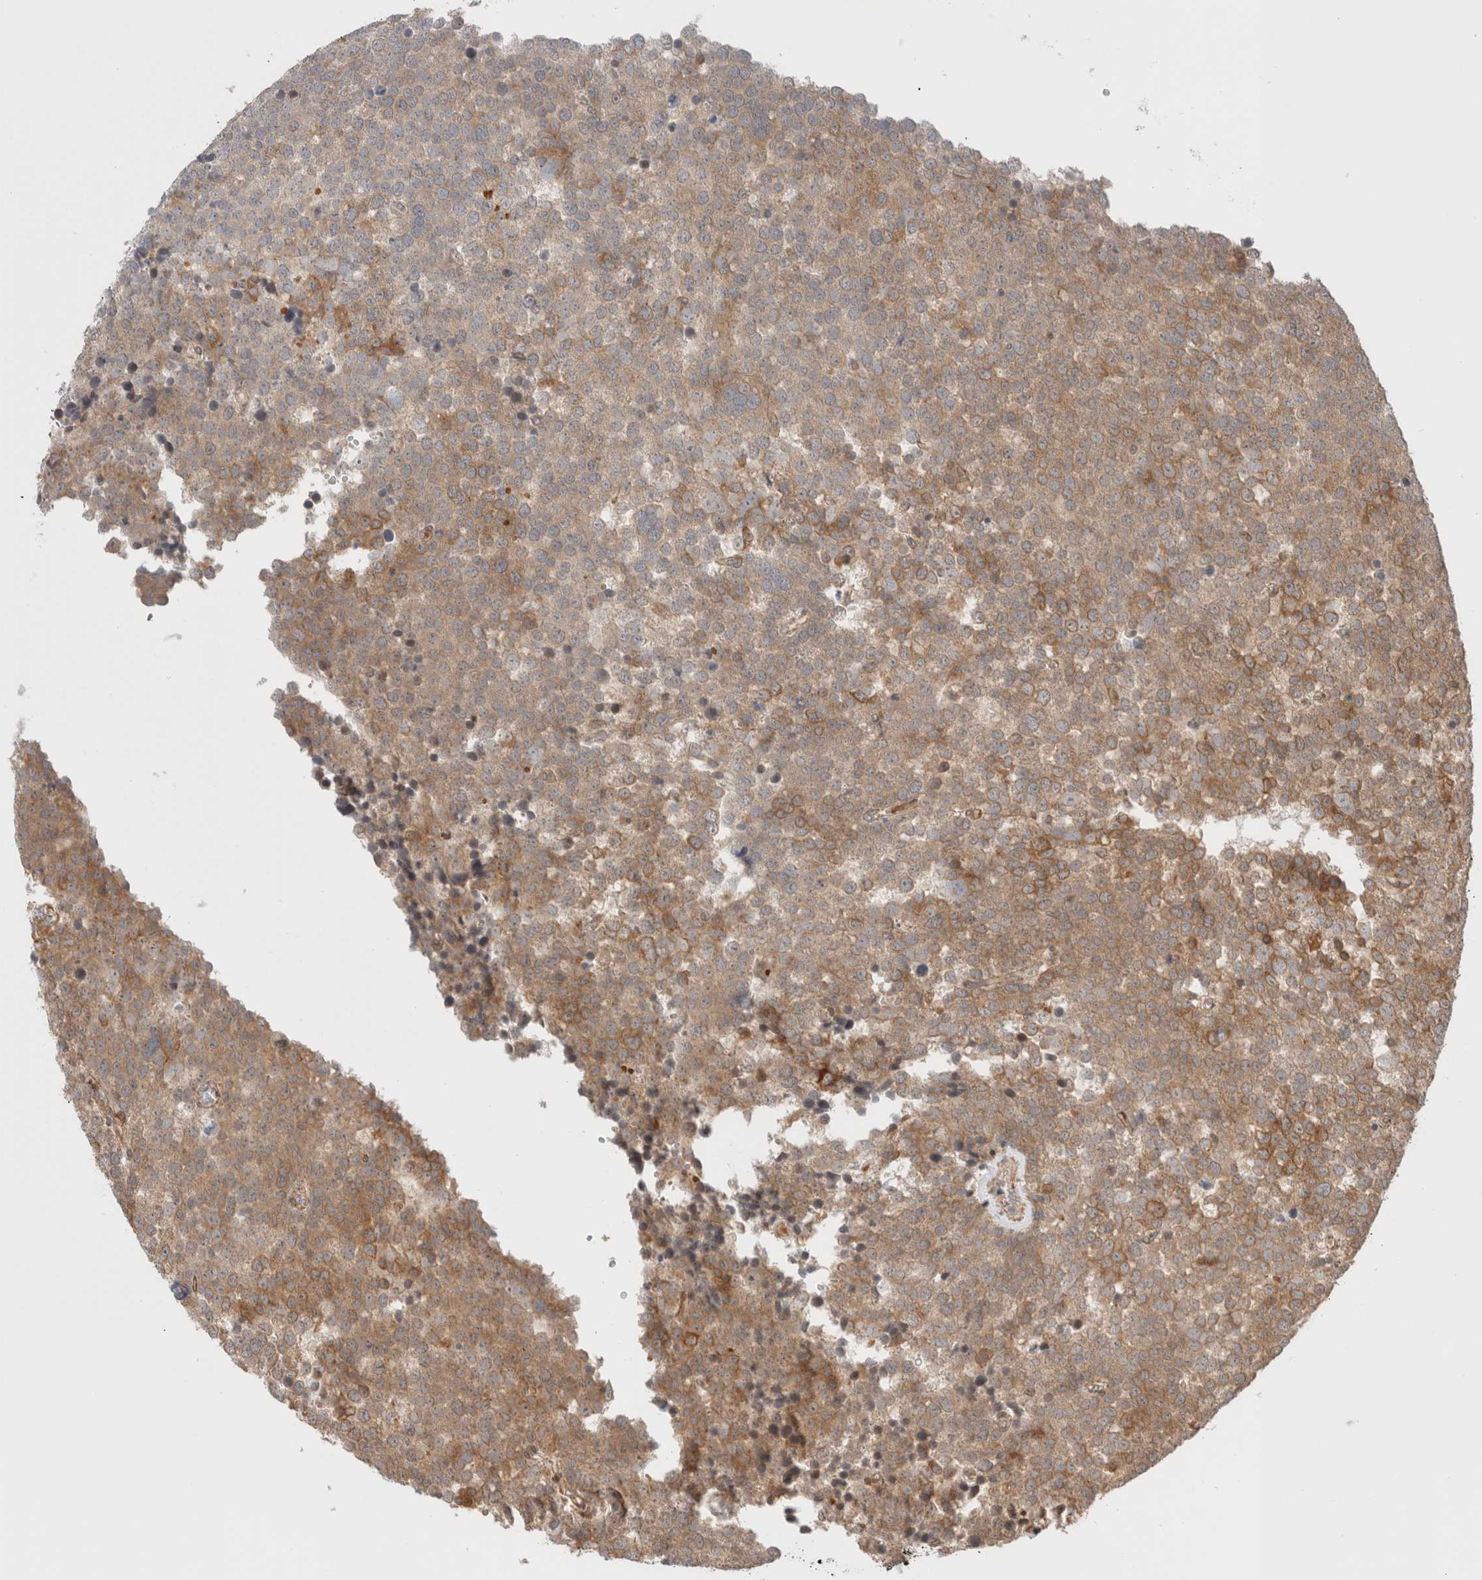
{"staining": {"intensity": "weak", "quantity": ">75%", "location": "cytoplasmic/membranous"}, "tissue": "testis cancer", "cell_type": "Tumor cells", "image_type": "cancer", "snomed": [{"axis": "morphology", "description": "Seminoma, NOS"}, {"axis": "topography", "description": "Testis"}], "caption": "This micrograph reveals immunohistochemistry staining of human testis cancer (seminoma), with low weak cytoplasmic/membranous expression in approximately >75% of tumor cells.", "gene": "ZNF649", "patient": {"sex": "male", "age": 71}}